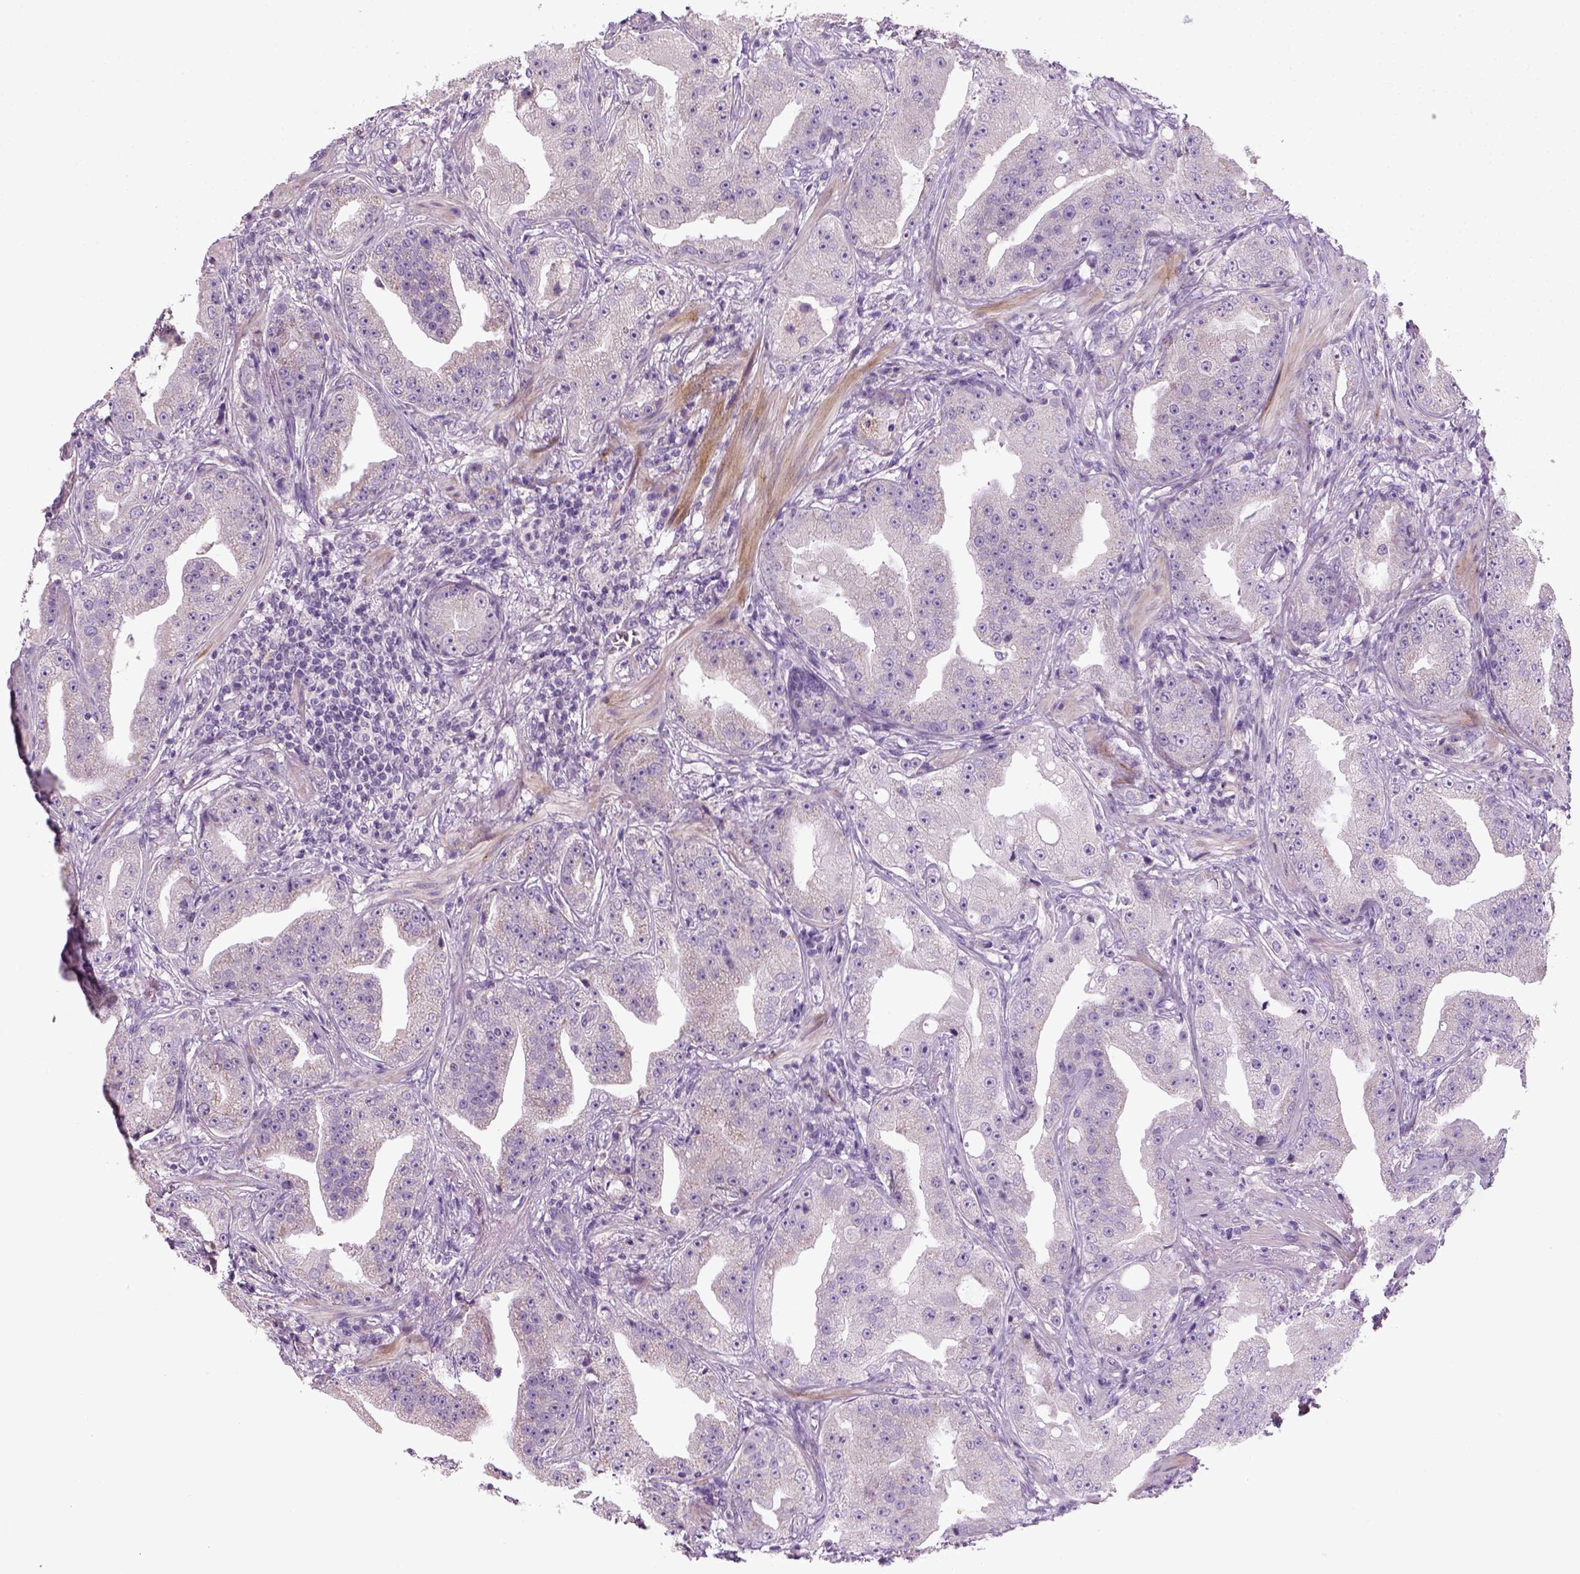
{"staining": {"intensity": "negative", "quantity": "none", "location": "none"}, "tissue": "prostate cancer", "cell_type": "Tumor cells", "image_type": "cancer", "snomed": [{"axis": "morphology", "description": "Adenocarcinoma, Low grade"}, {"axis": "topography", "description": "Prostate"}], "caption": "Prostate adenocarcinoma (low-grade) stained for a protein using IHC exhibits no positivity tumor cells.", "gene": "NUDT6", "patient": {"sex": "male", "age": 62}}